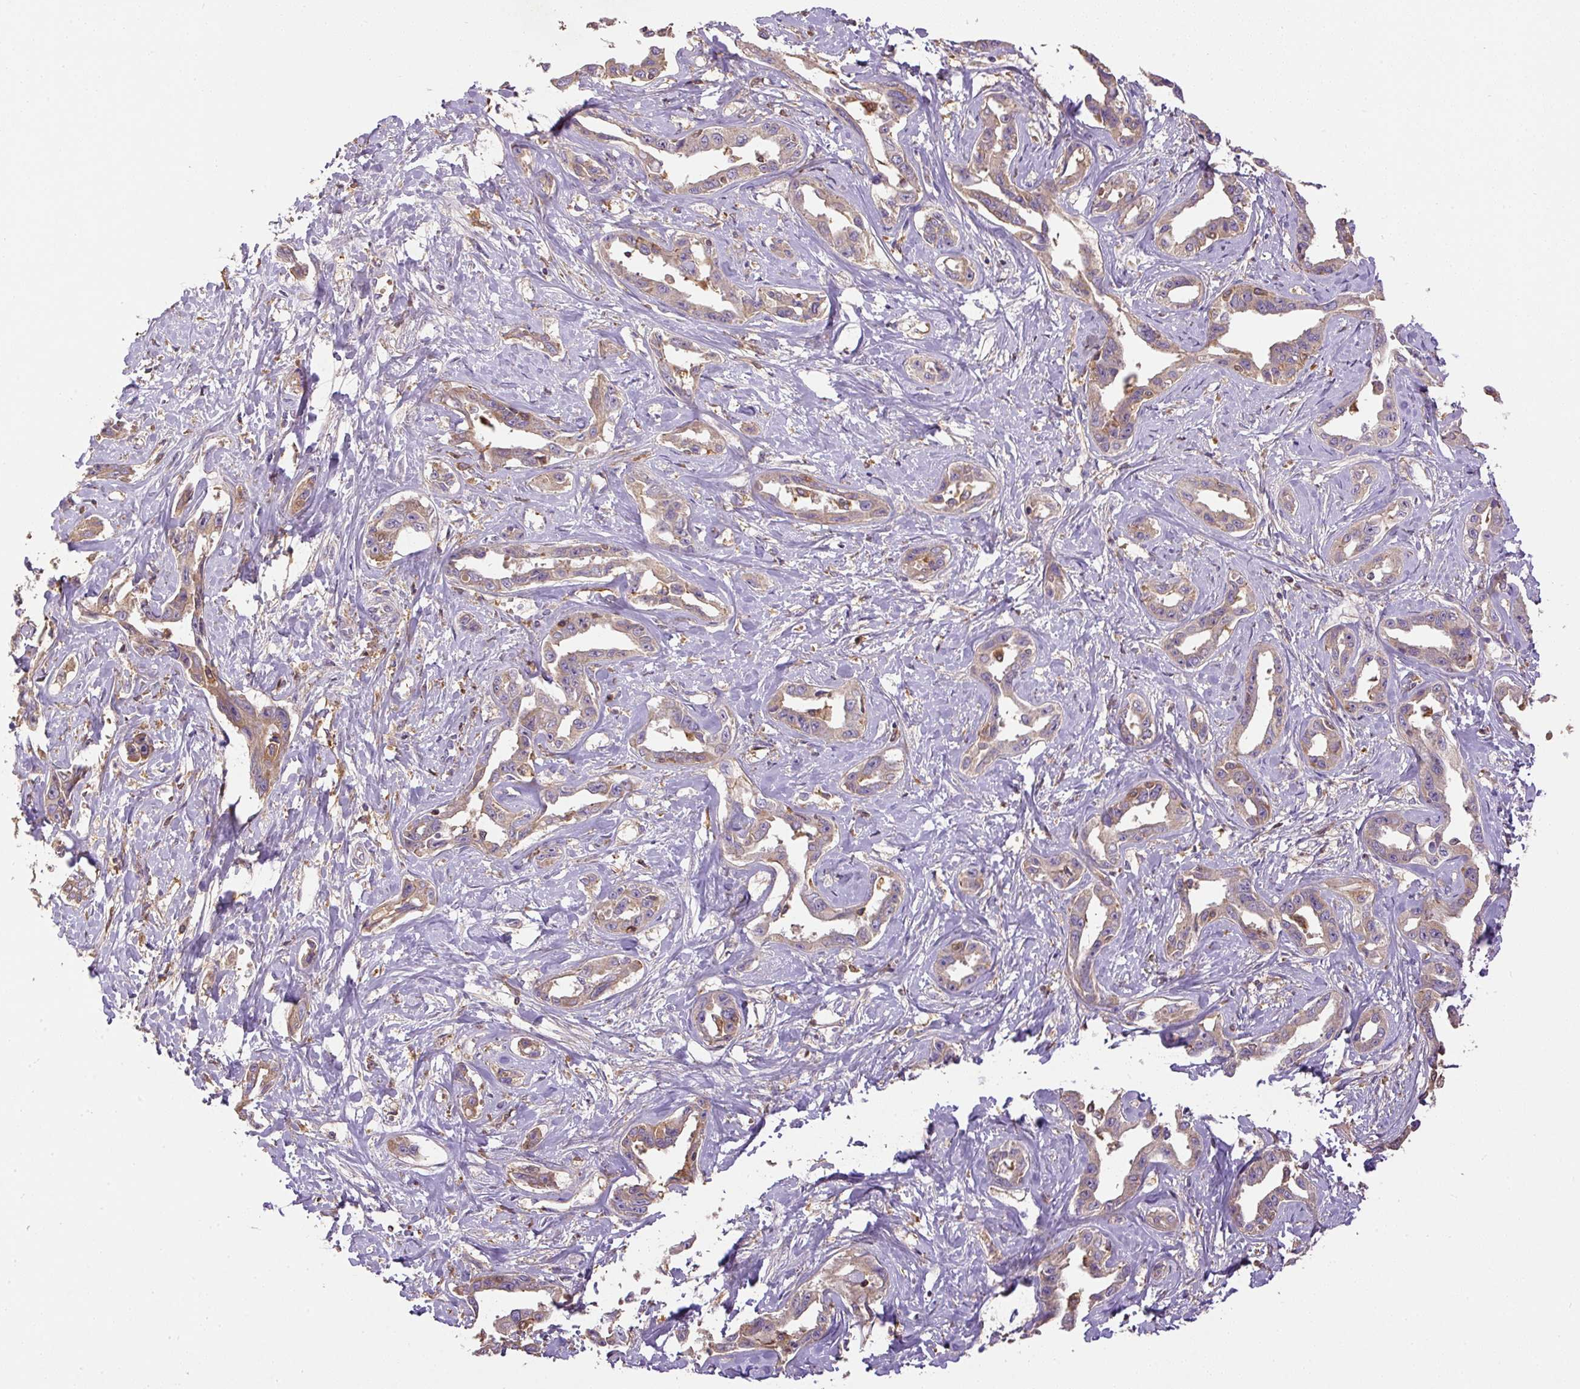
{"staining": {"intensity": "weak", "quantity": ">75%", "location": "cytoplasmic/membranous"}, "tissue": "liver cancer", "cell_type": "Tumor cells", "image_type": "cancer", "snomed": [{"axis": "morphology", "description": "Cholangiocarcinoma"}, {"axis": "topography", "description": "Liver"}], "caption": "Immunohistochemistry (IHC) image of human liver cancer (cholangiocarcinoma) stained for a protein (brown), which displays low levels of weak cytoplasmic/membranous expression in about >75% of tumor cells.", "gene": "DAPK1", "patient": {"sex": "male", "age": 59}}